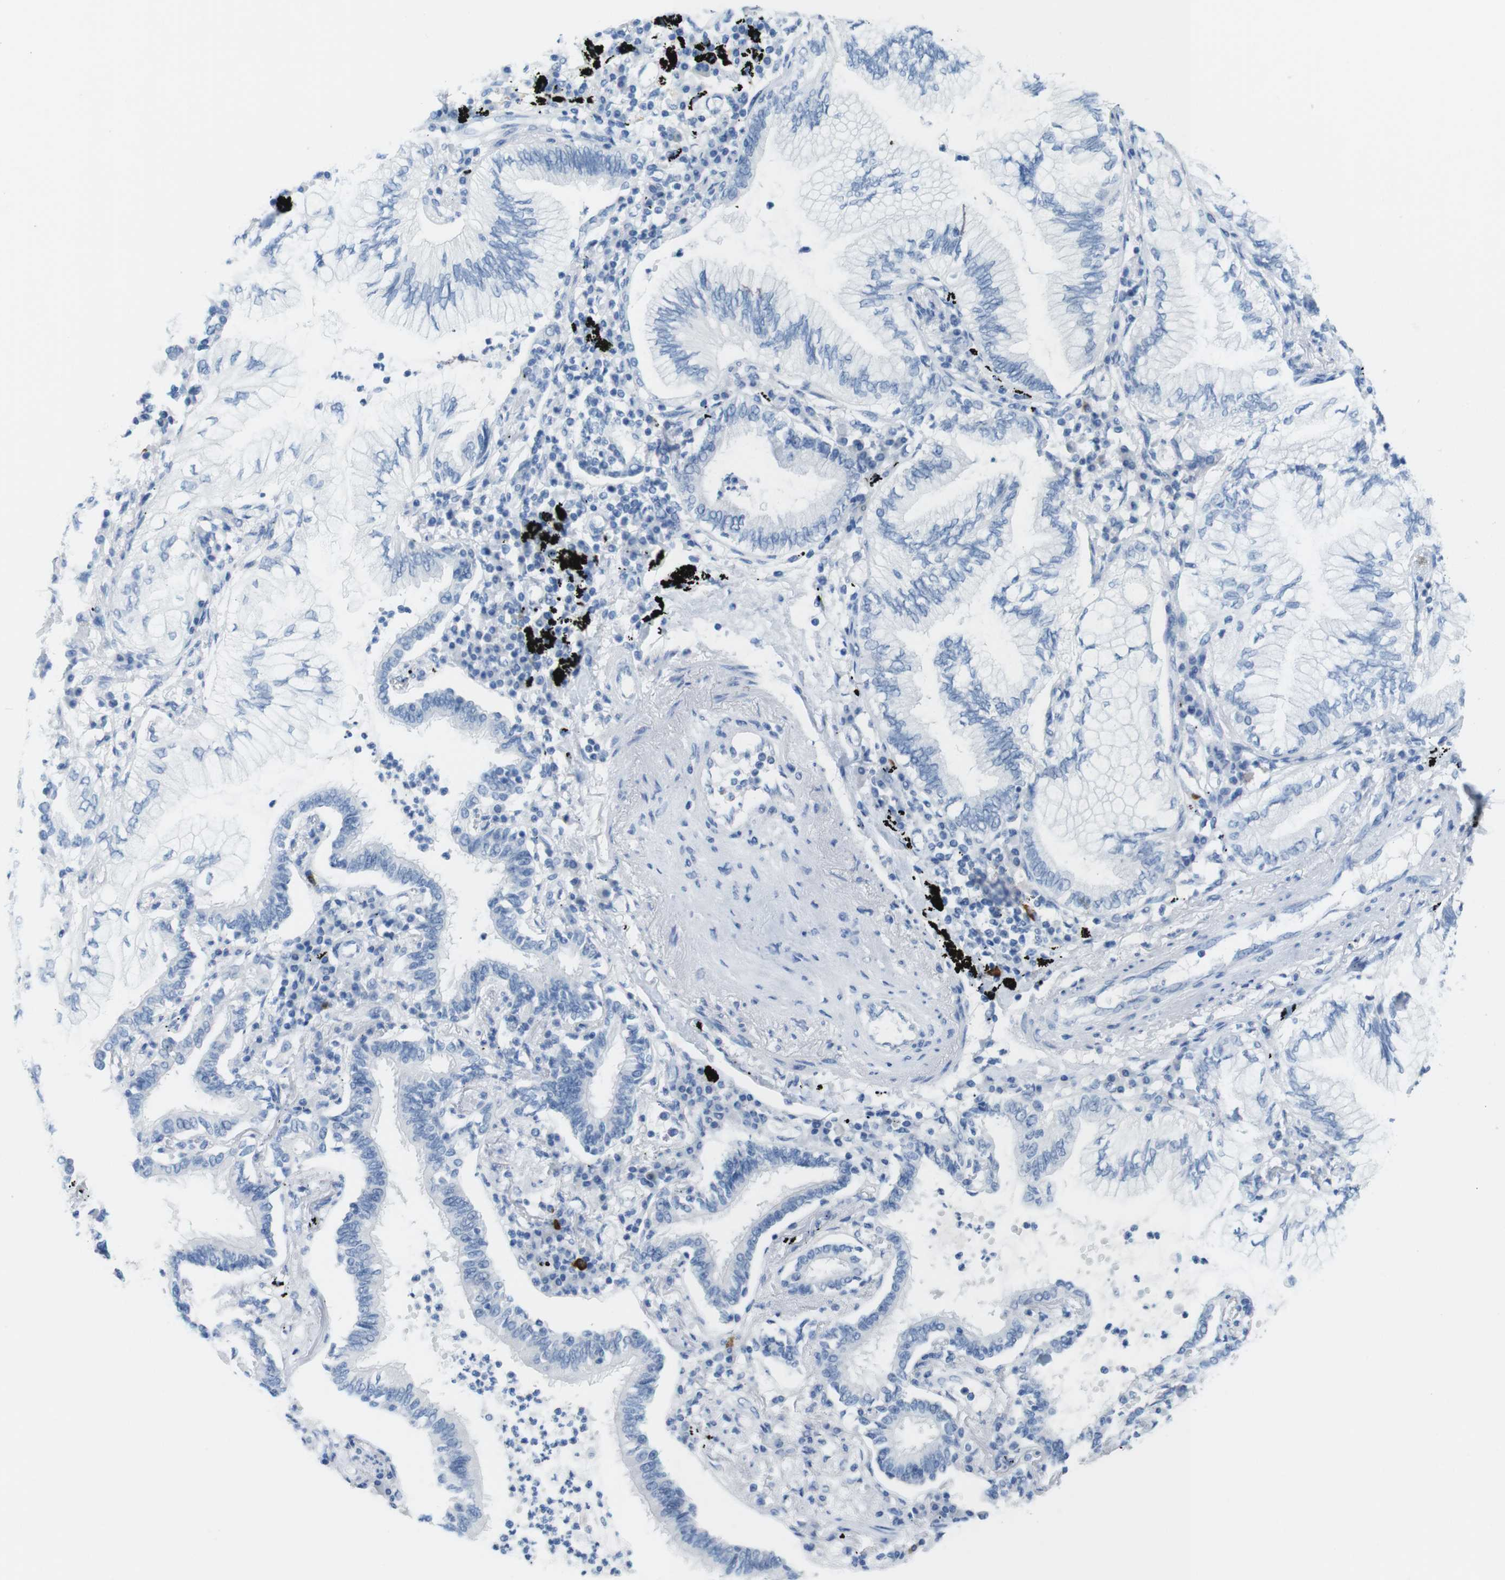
{"staining": {"intensity": "negative", "quantity": "none", "location": "none"}, "tissue": "lung cancer", "cell_type": "Tumor cells", "image_type": "cancer", "snomed": [{"axis": "morphology", "description": "Normal tissue, NOS"}, {"axis": "morphology", "description": "Adenocarcinoma, NOS"}, {"axis": "topography", "description": "Bronchus"}, {"axis": "topography", "description": "Lung"}], "caption": "This is a photomicrograph of immunohistochemistry (IHC) staining of lung adenocarcinoma, which shows no positivity in tumor cells. Brightfield microscopy of IHC stained with DAB (brown) and hematoxylin (blue), captured at high magnification.", "gene": "OPN1SW", "patient": {"sex": "female", "age": 70}}